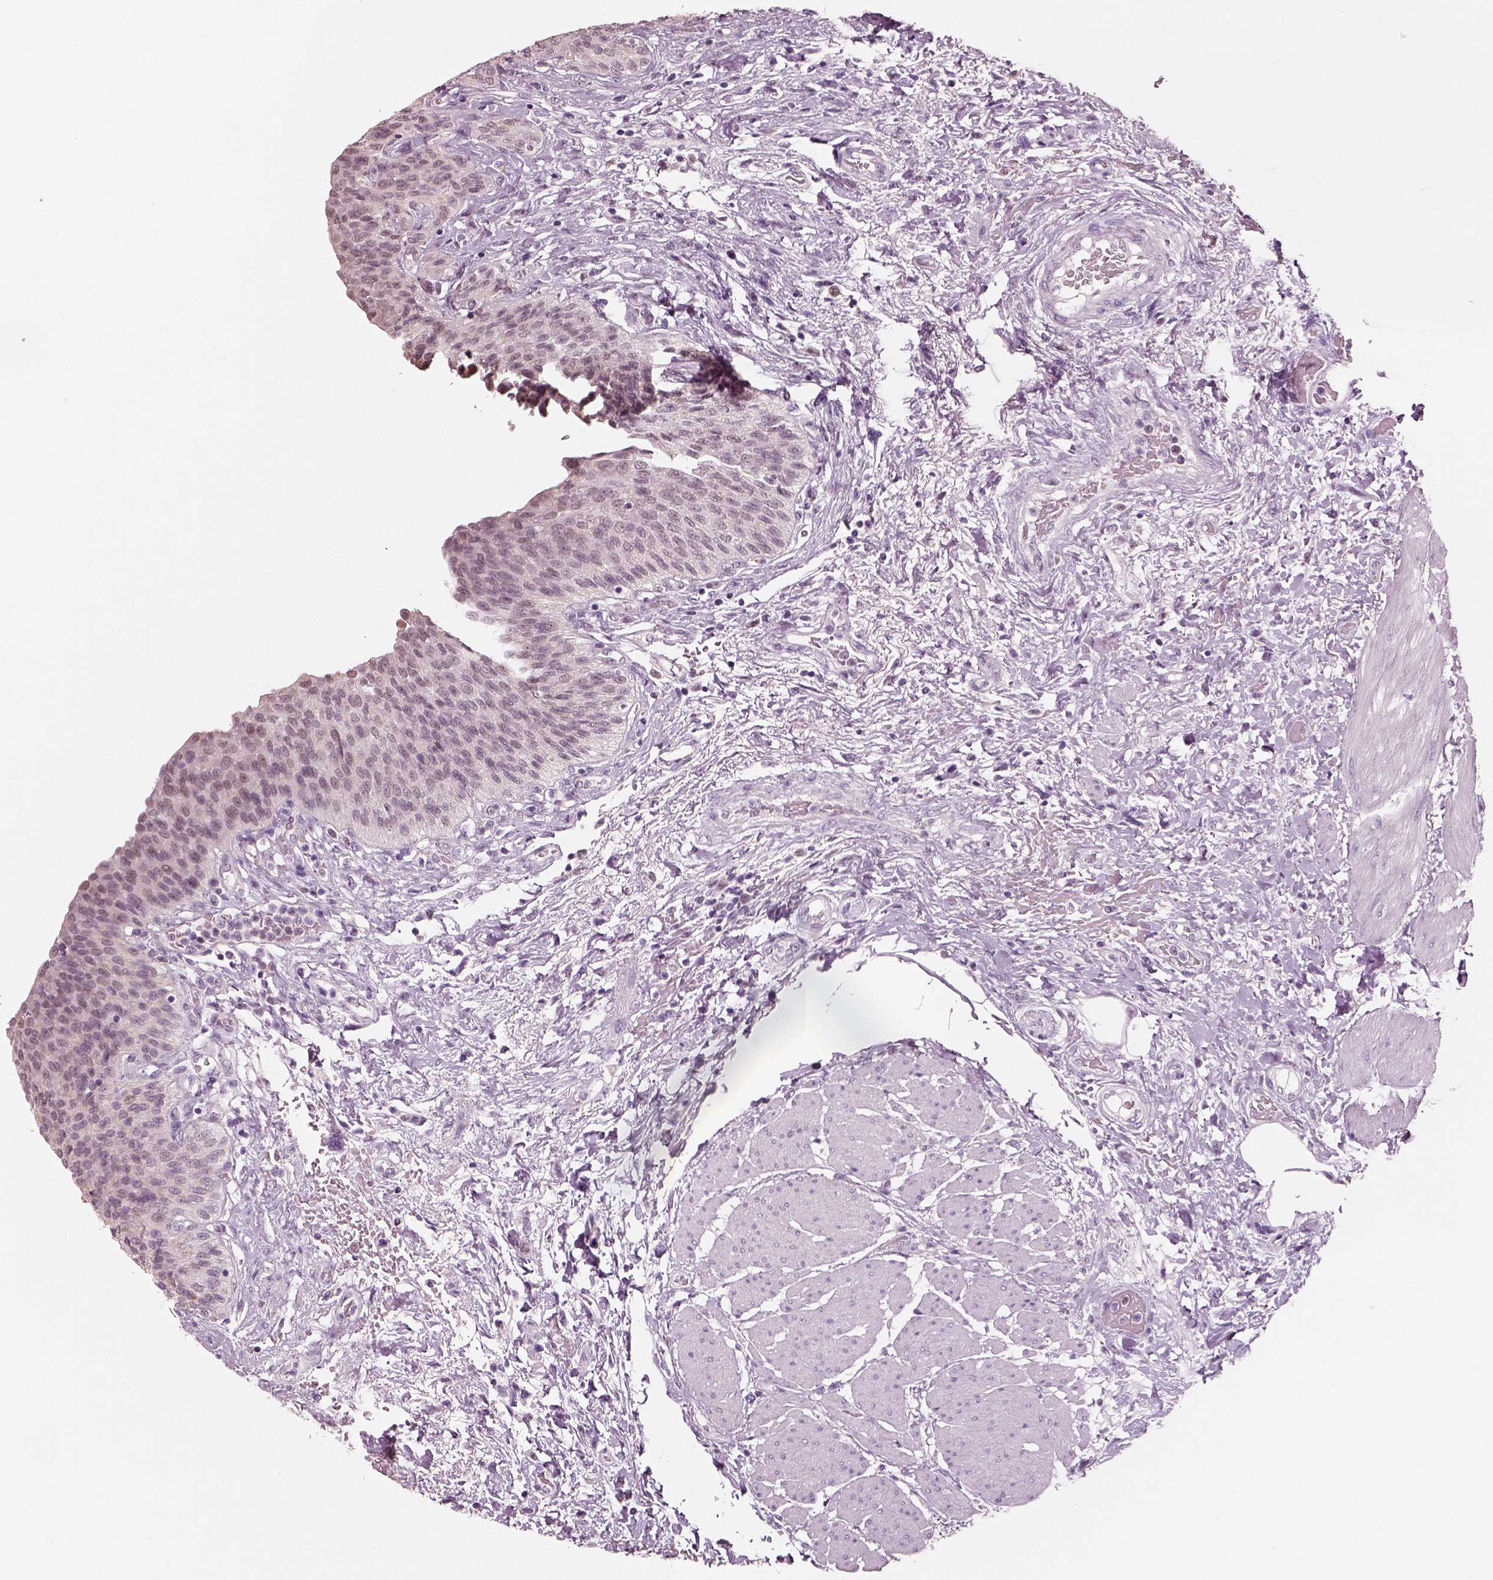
{"staining": {"intensity": "weak", "quantity": ">75%", "location": "cytoplasmic/membranous,nuclear"}, "tissue": "urinary bladder", "cell_type": "Urothelial cells", "image_type": "normal", "snomed": [{"axis": "morphology", "description": "Normal tissue, NOS"}, {"axis": "morphology", "description": "Metaplasia, NOS"}, {"axis": "topography", "description": "Urinary bladder"}], "caption": "The histopathology image reveals immunohistochemical staining of unremarkable urinary bladder. There is weak cytoplasmic/membranous,nuclear expression is identified in approximately >75% of urothelial cells.", "gene": "ELSPBP1", "patient": {"sex": "male", "age": 68}}